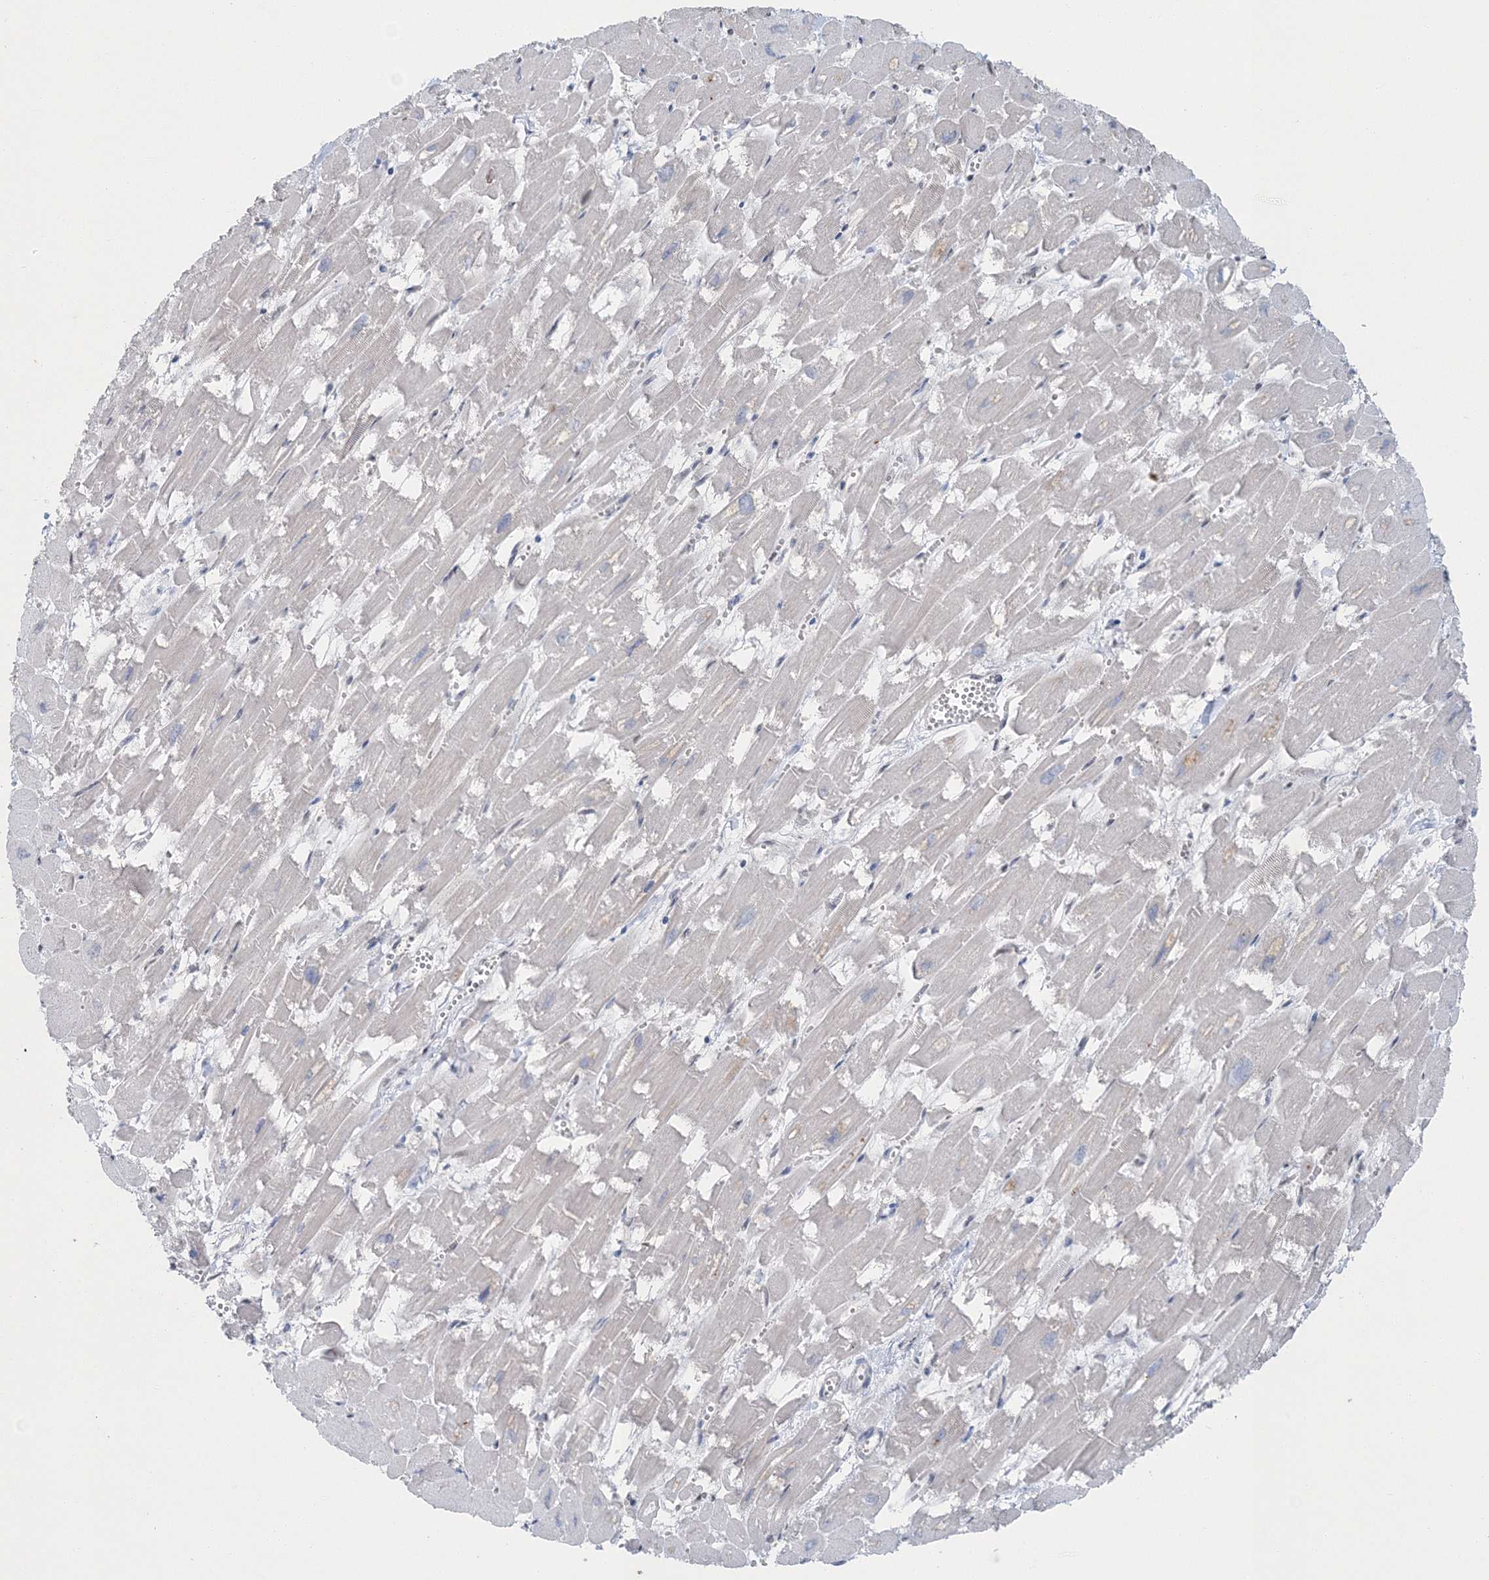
{"staining": {"intensity": "negative", "quantity": "none", "location": "none"}, "tissue": "heart muscle", "cell_type": "Cardiomyocytes", "image_type": "normal", "snomed": [{"axis": "morphology", "description": "Normal tissue, NOS"}, {"axis": "topography", "description": "Heart"}], "caption": "Protein analysis of unremarkable heart muscle displays no significant expression in cardiomyocytes.", "gene": "PDS5A", "patient": {"sex": "male", "age": 54}}